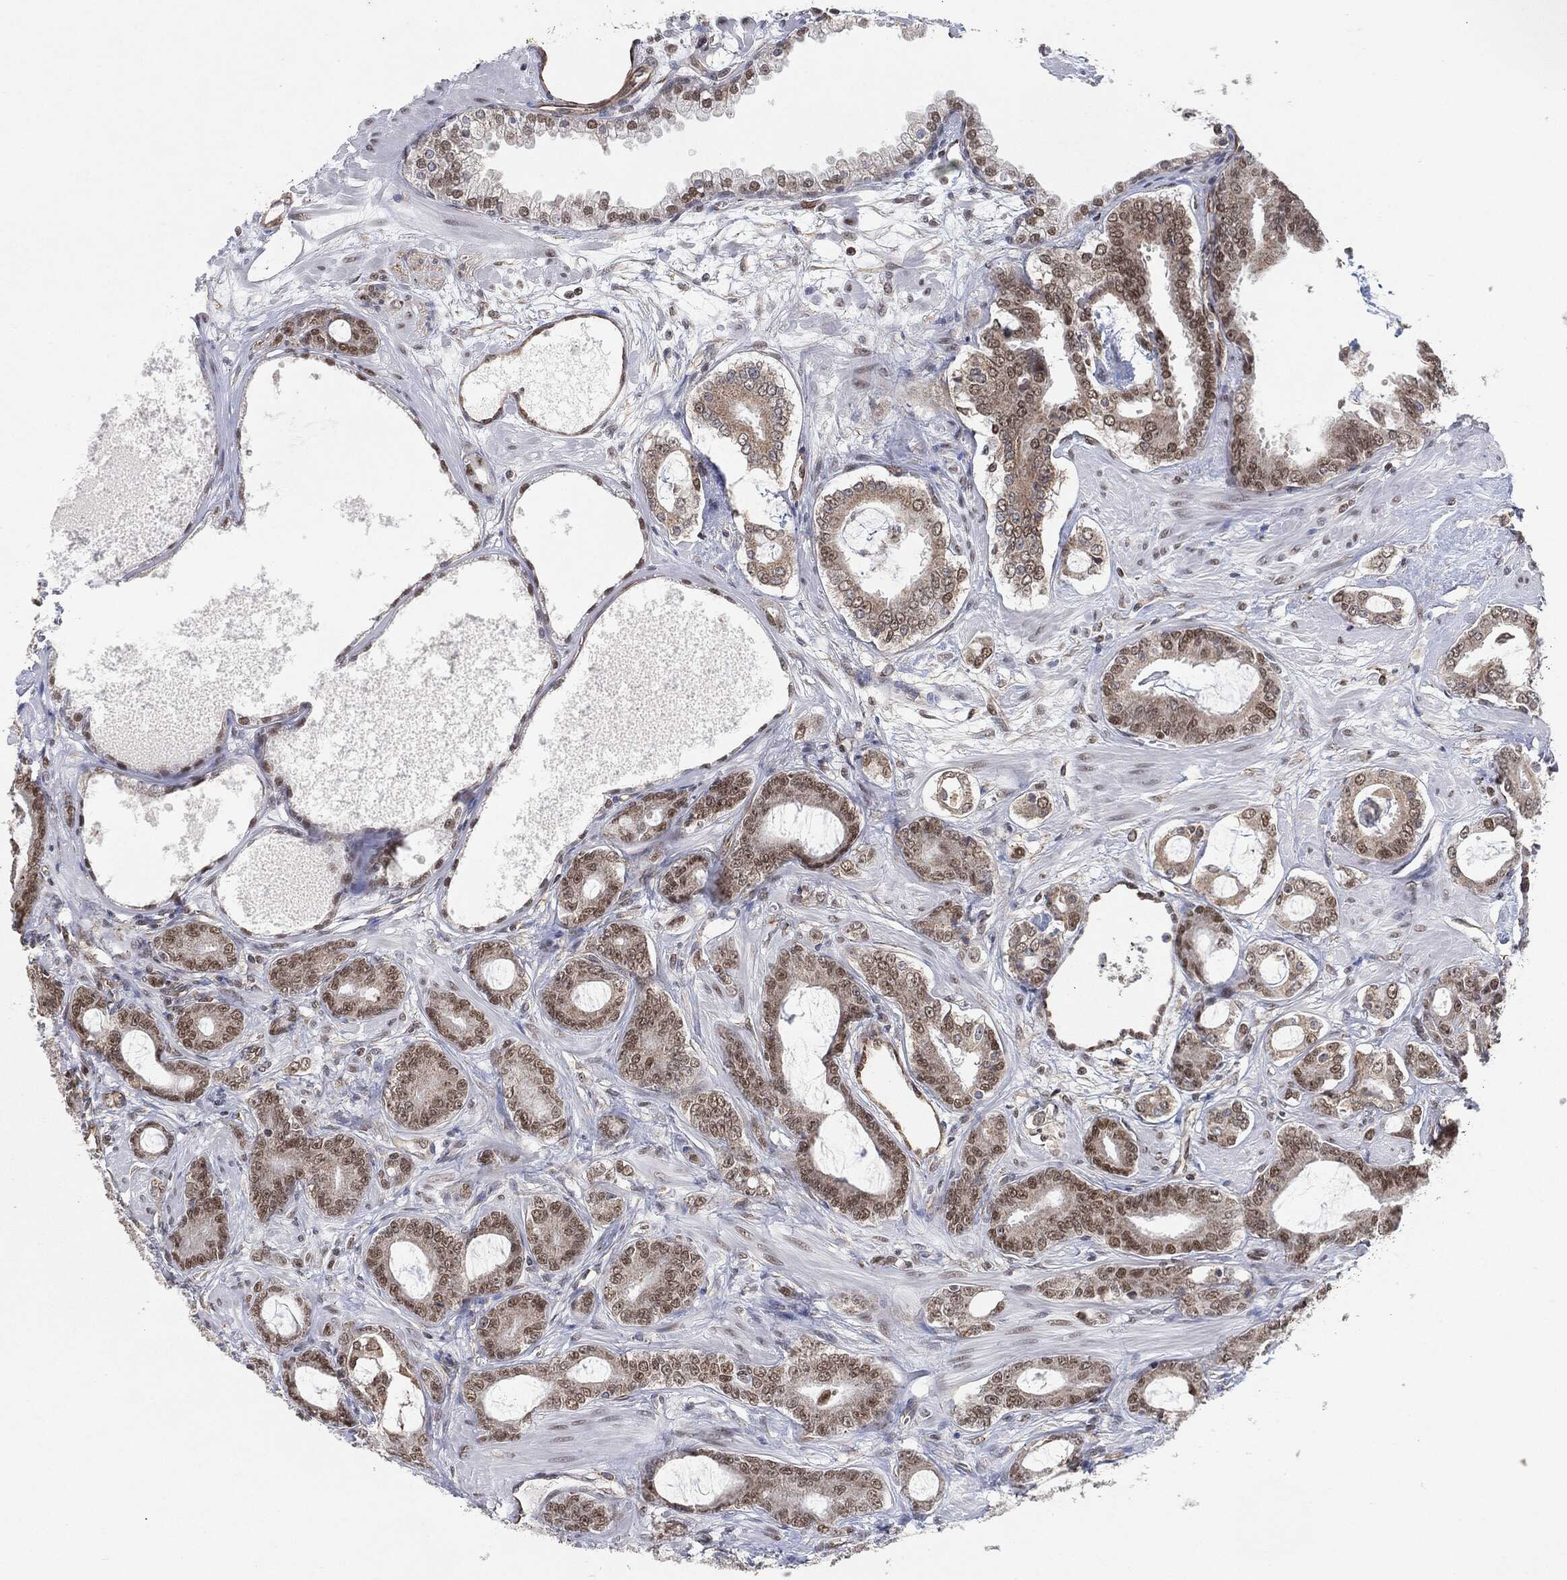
{"staining": {"intensity": "moderate", "quantity": "25%-75%", "location": "nuclear"}, "tissue": "prostate cancer", "cell_type": "Tumor cells", "image_type": "cancer", "snomed": [{"axis": "morphology", "description": "Adenocarcinoma, NOS"}, {"axis": "topography", "description": "Prostate"}], "caption": "Protein expression by immunohistochemistry shows moderate nuclear positivity in approximately 25%-75% of tumor cells in adenocarcinoma (prostate).", "gene": "TP53RK", "patient": {"sex": "male", "age": 55}}